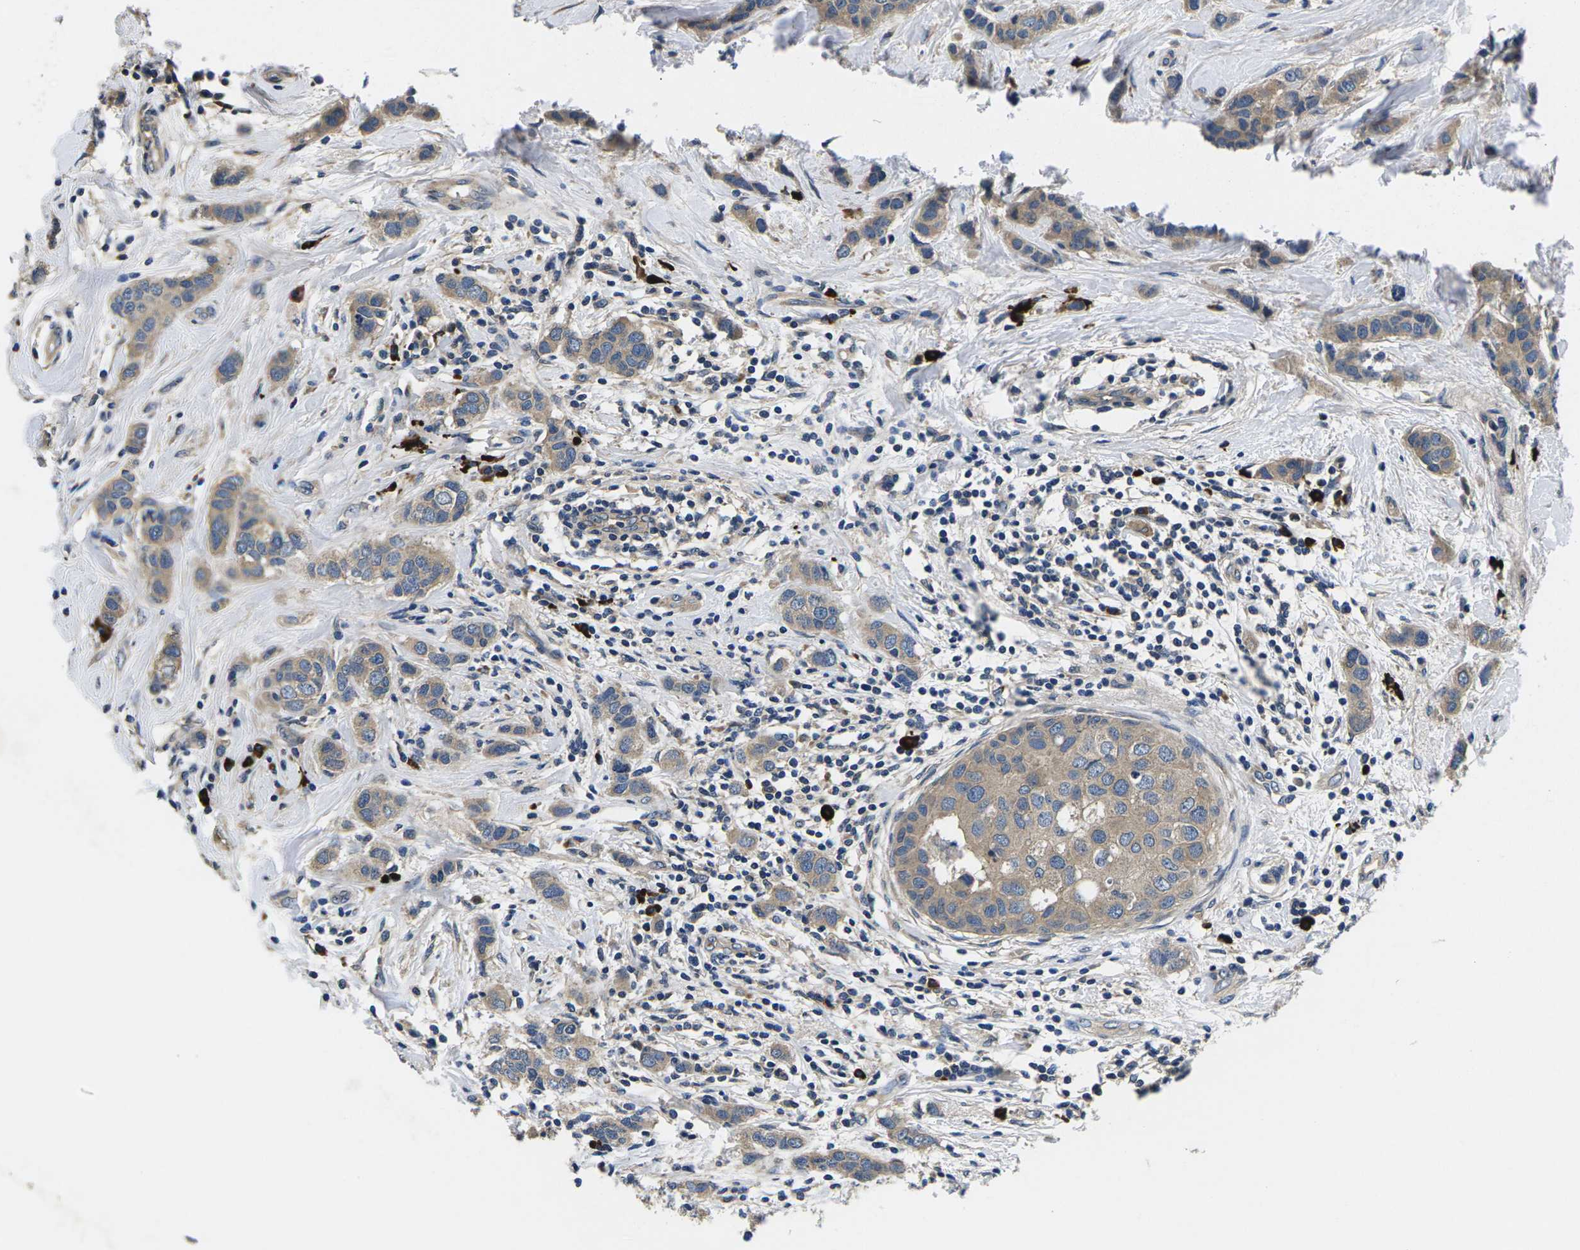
{"staining": {"intensity": "weak", "quantity": ">75%", "location": "cytoplasmic/membranous"}, "tissue": "breast cancer", "cell_type": "Tumor cells", "image_type": "cancer", "snomed": [{"axis": "morphology", "description": "Duct carcinoma"}, {"axis": "topography", "description": "Breast"}], "caption": "Immunohistochemistry (IHC) staining of breast cancer, which demonstrates low levels of weak cytoplasmic/membranous staining in about >75% of tumor cells indicating weak cytoplasmic/membranous protein positivity. The staining was performed using DAB (brown) for protein detection and nuclei were counterstained in hematoxylin (blue).", "gene": "PLCE1", "patient": {"sex": "female", "age": 50}}